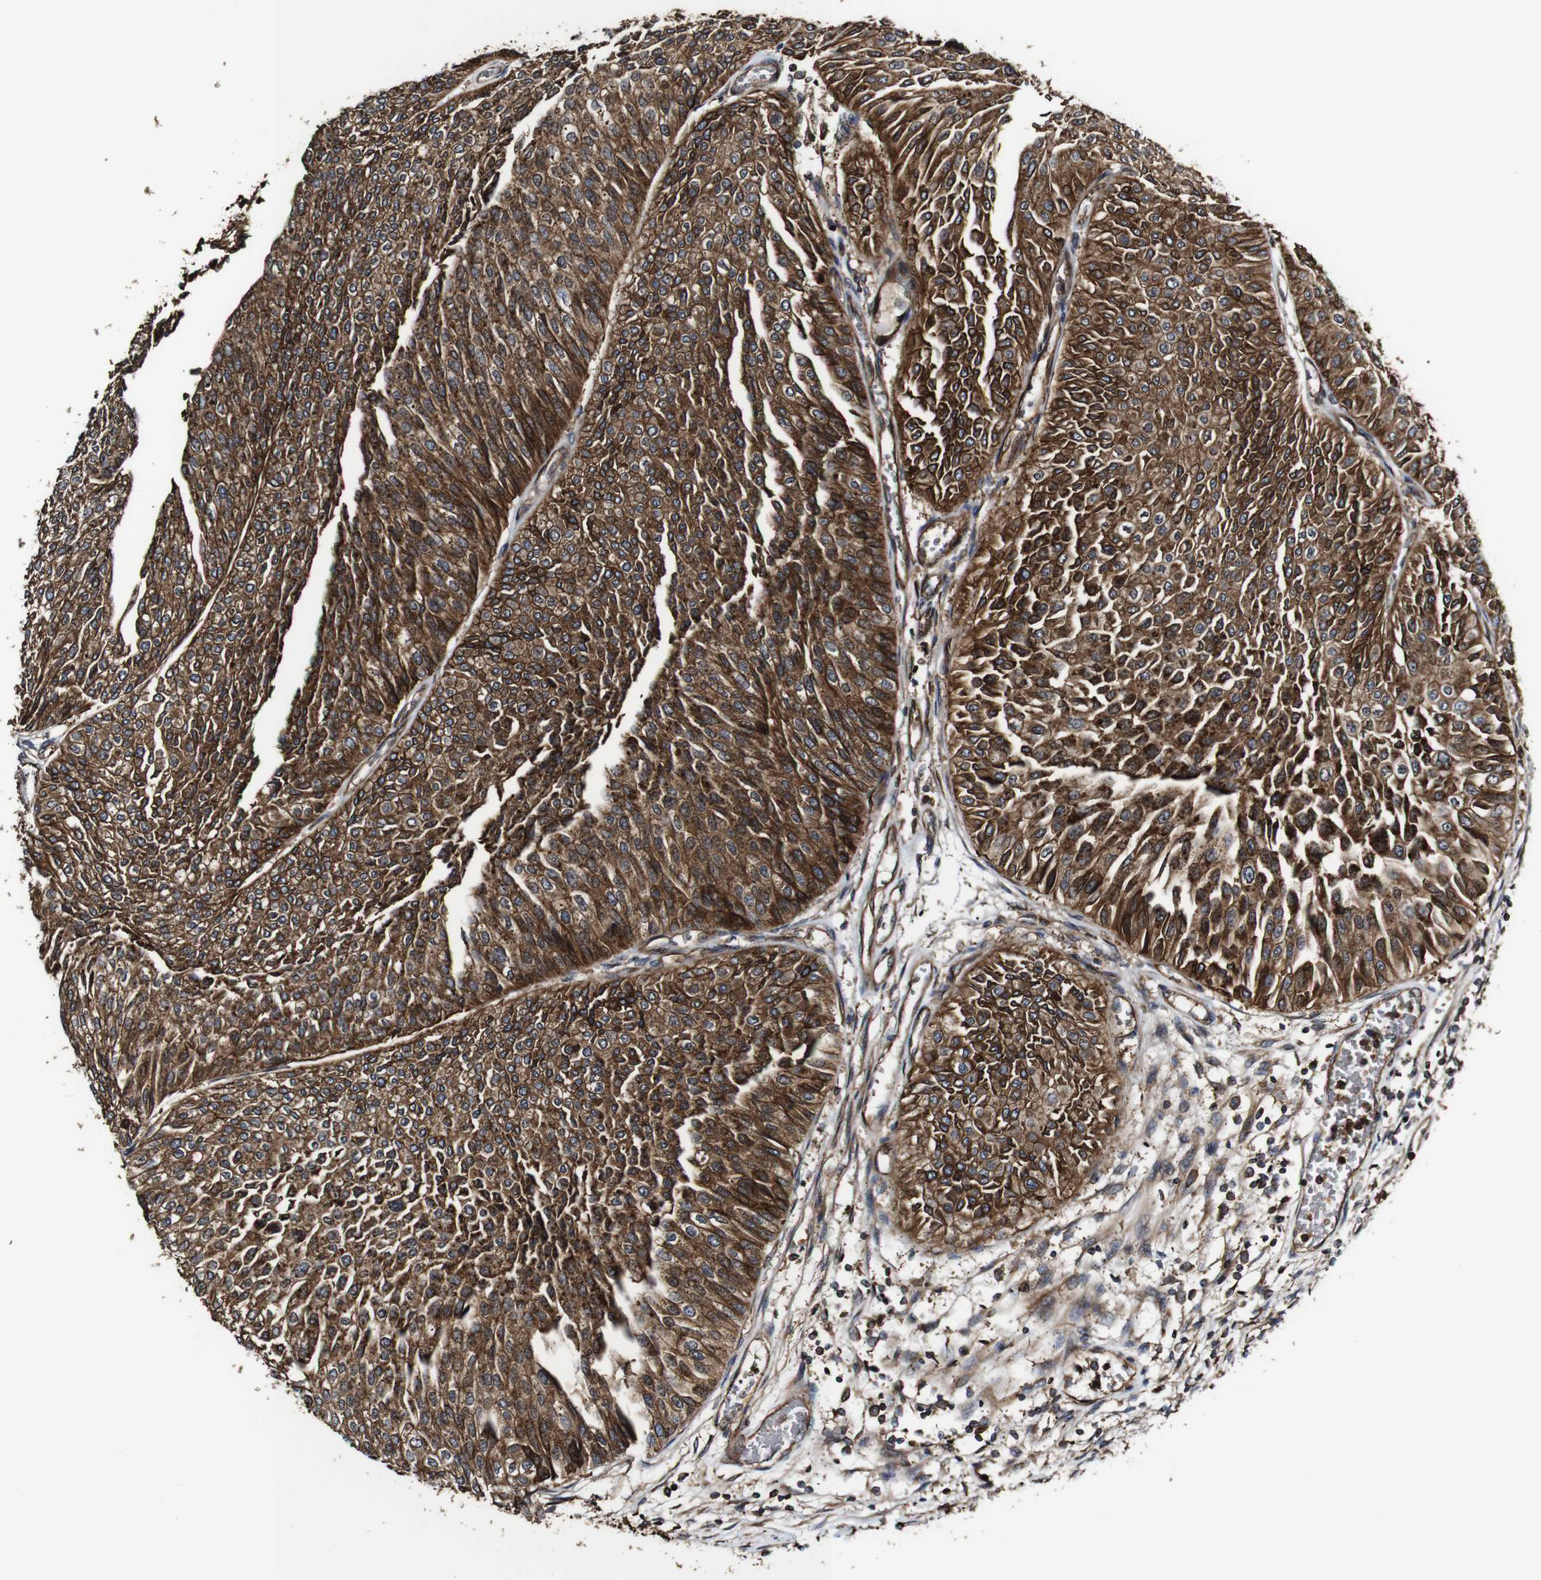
{"staining": {"intensity": "moderate", "quantity": ">75%", "location": "cytoplasmic/membranous"}, "tissue": "urothelial cancer", "cell_type": "Tumor cells", "image_type": "cancer", "snomed": [{"axis": "morphology", "description": "Urothelial carcinoma, Low grade"}, {"axis": "topography", "description": "Urinary bladder"}], "caption": "Protein staining exhibits moderate cytoplasmic/membranous expression in about >75% of tumor cells in urothelial cancer. The staining was performed using DAB, with brown indicating positive protein expression. Nuclei are stained blue with hematoxylin.", "gene": "TNIK", "patient": {"sex": "male", "age": 67}}